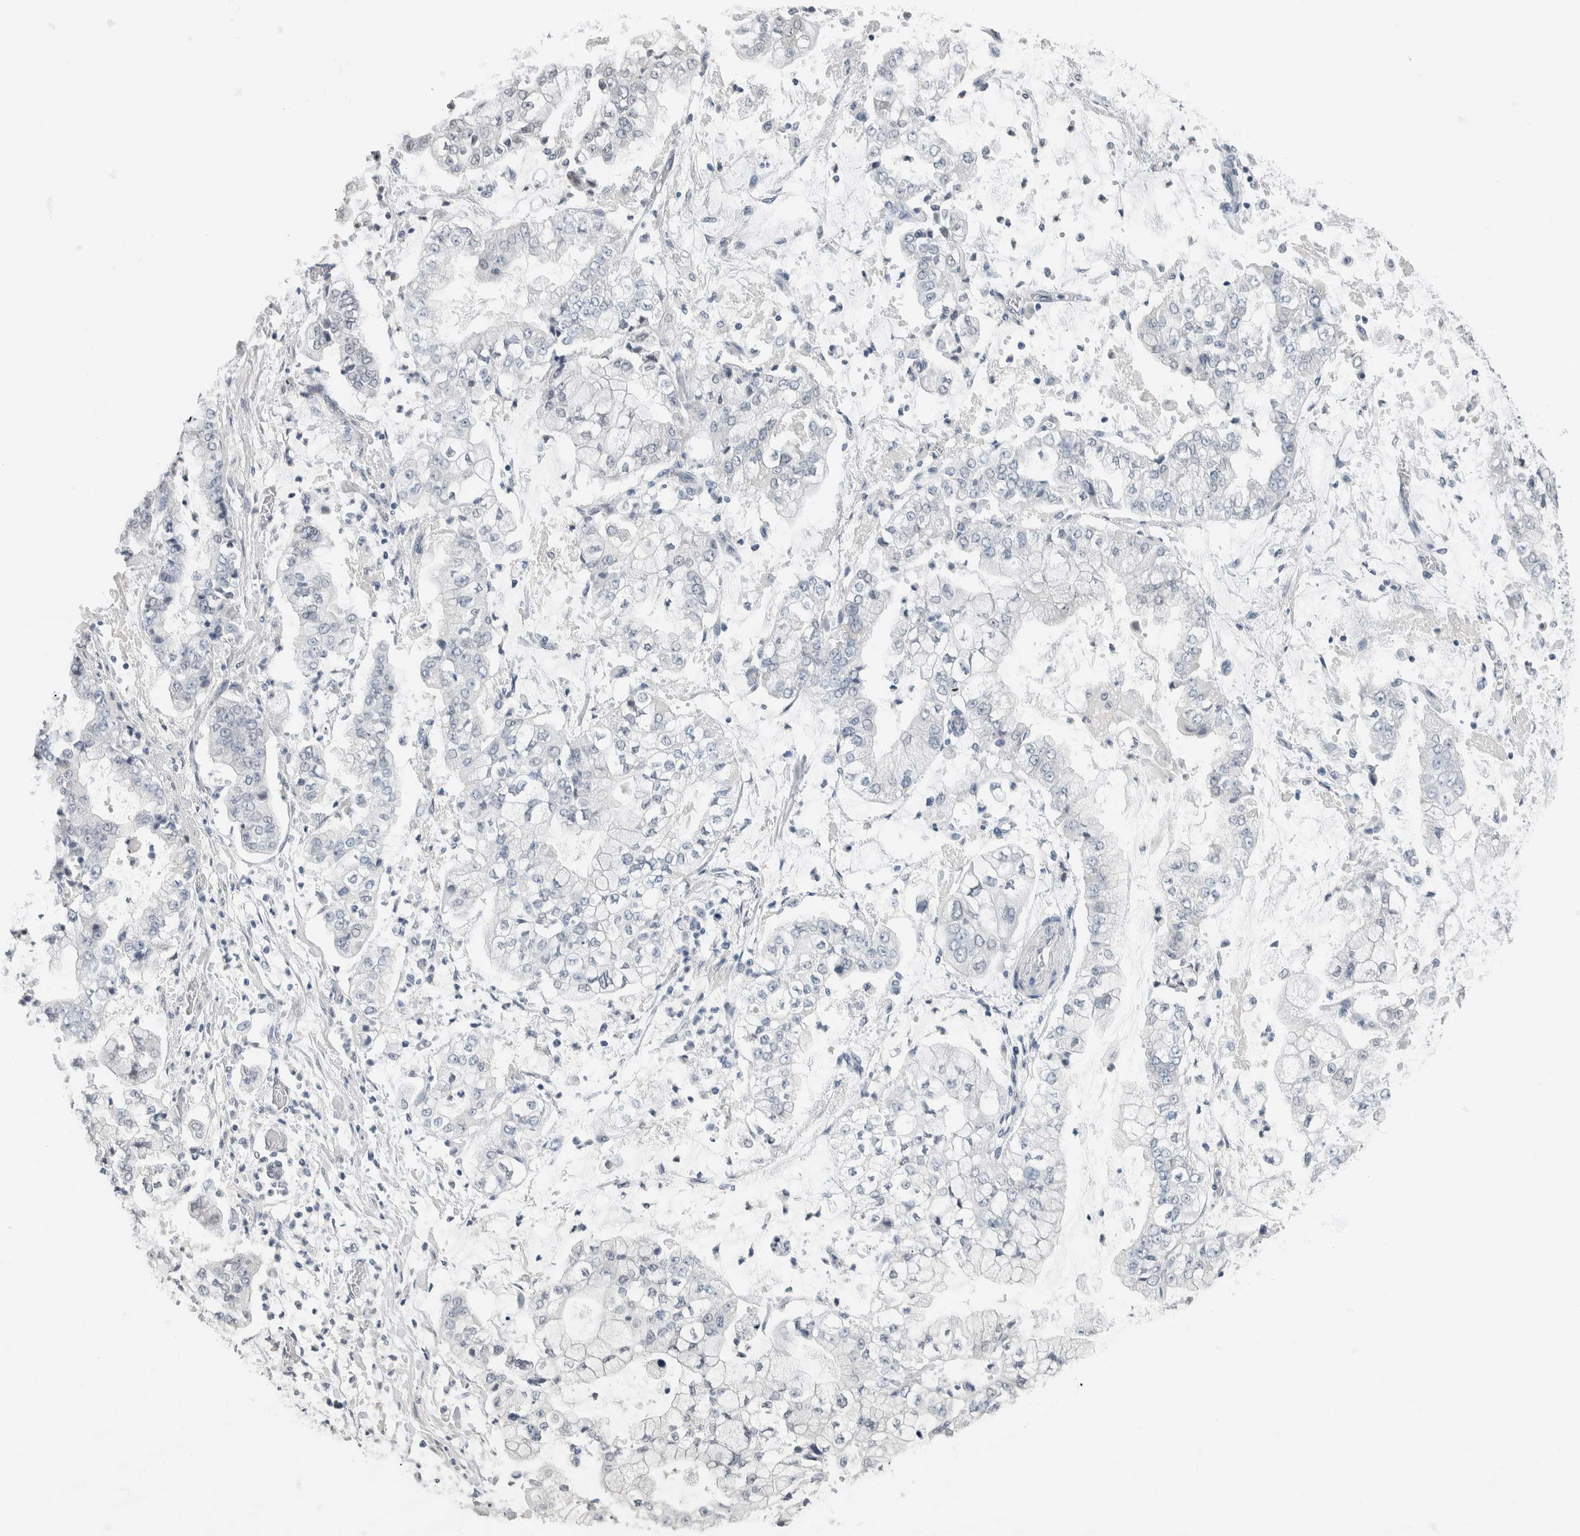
{"staining": {"intensity": "negative", "quantity": "none", "location": "none"}, "tissue": "stomach cancer", "cell_type": "Tumor cells", "image_type": "cancer", "snomed": [{"axis": "morphology", "description": "Adenocarcinoma, NOS"}, {"axis": "topography", "description": "Stomach"}], "caption": "A histopathology image of human stomach adenocarcinoma is negative for staining in tumor cells.", "gene": "NEFM", "patient": {"sex": "male", "age": 76}}